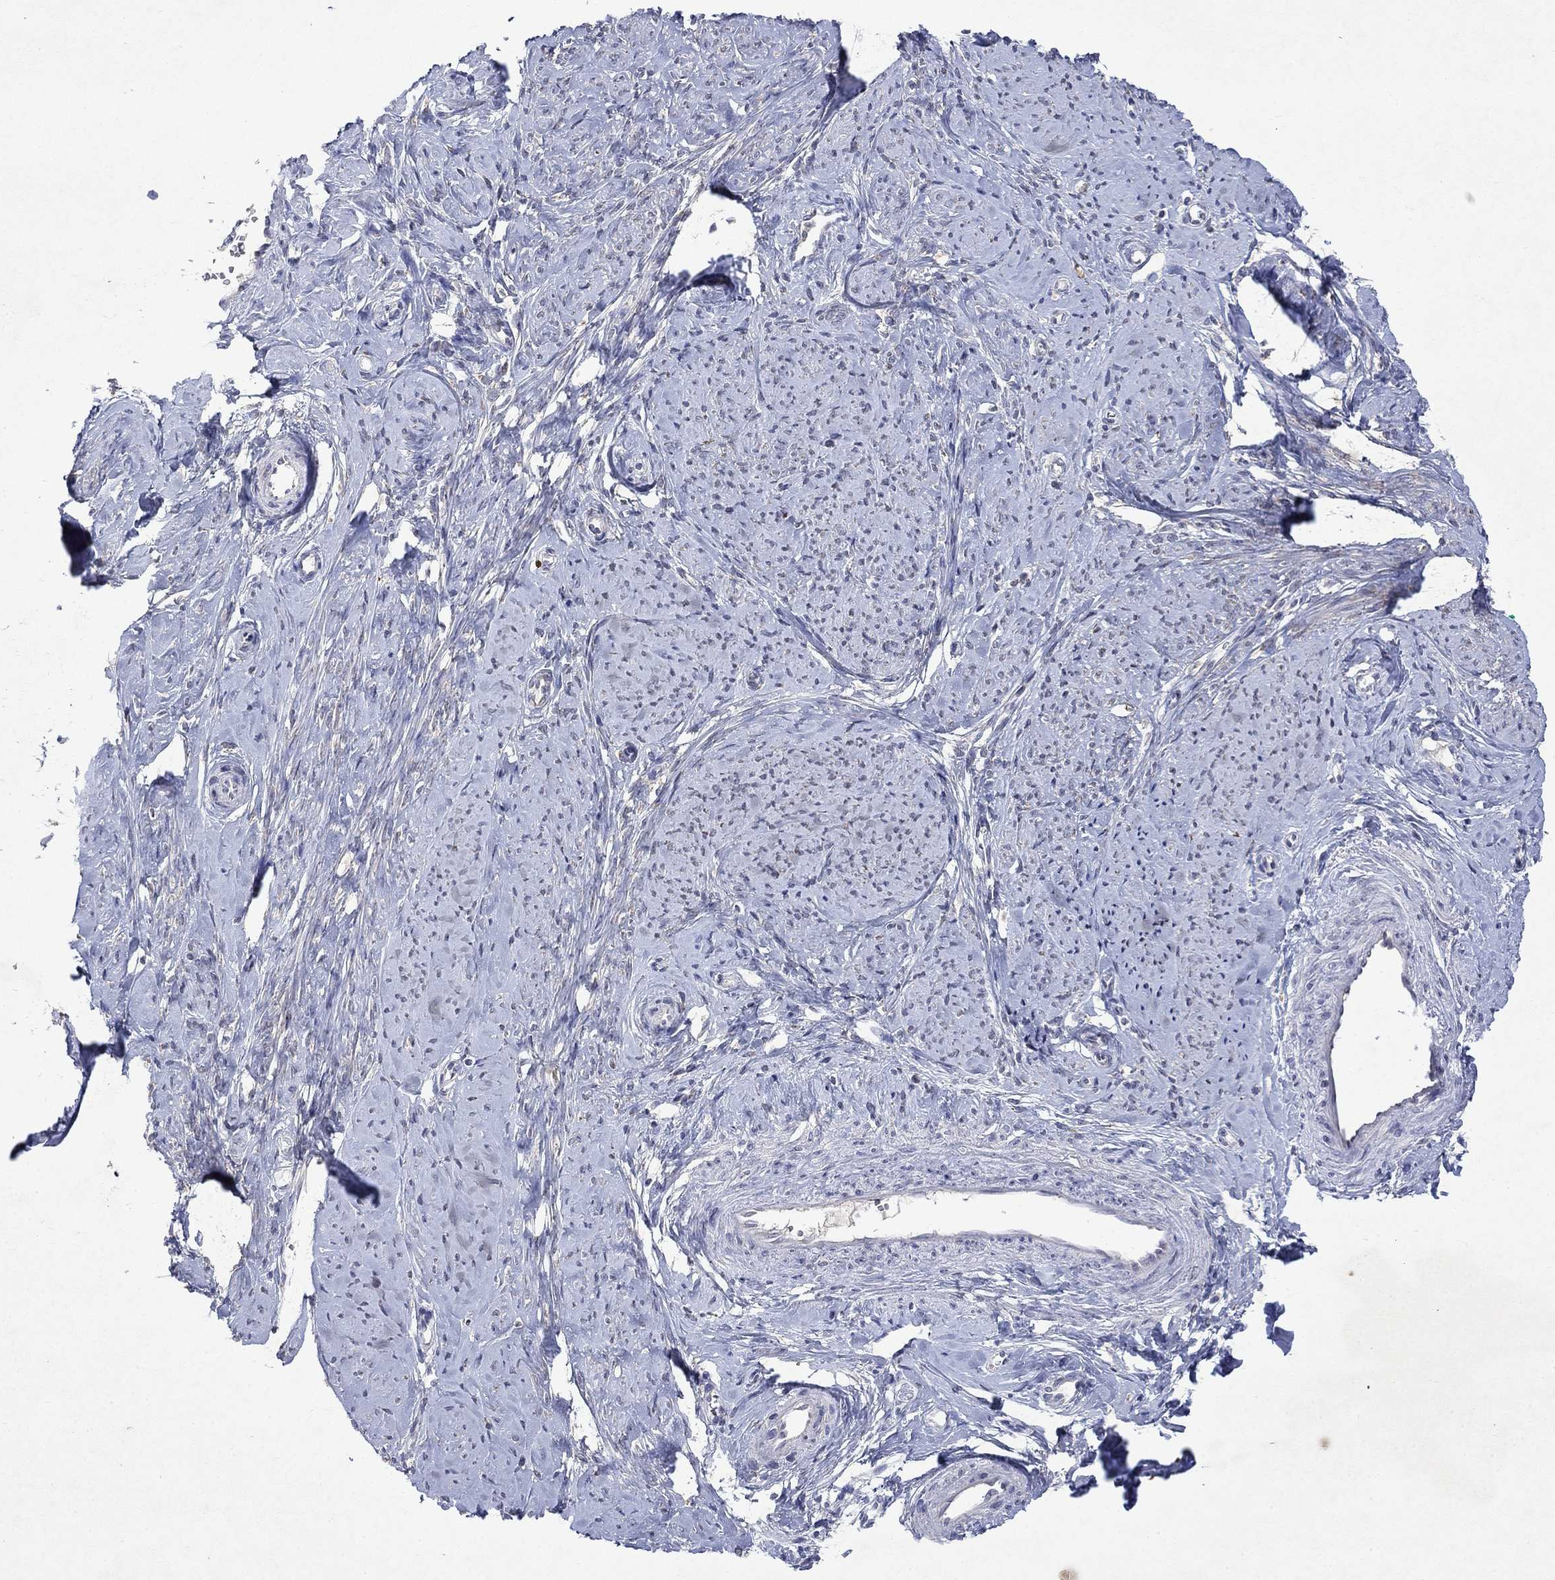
{"staining": {"intensity": "negative", "quantity": "none", "location": "none"}, "tissue": "smooth muscle", "cell_type": "Smooth muscle cells", "image_type": "normal", "snomed": [{"axis": "morphology", "description": "Normal tissue, NOS"}, {"axis": "topography", "description": "Smooth muscle"}], "caption": "High power microscopy photomicrograph of an IHC histopathology image of normal smooth muscle, revealing no significant expression in smooth muscle cells. (DAB immunohistochemistry visualized using brightfield microscopy, high magnification).", "gene": "TMEM97", "patient": {"sex": "female", "age": 48}}